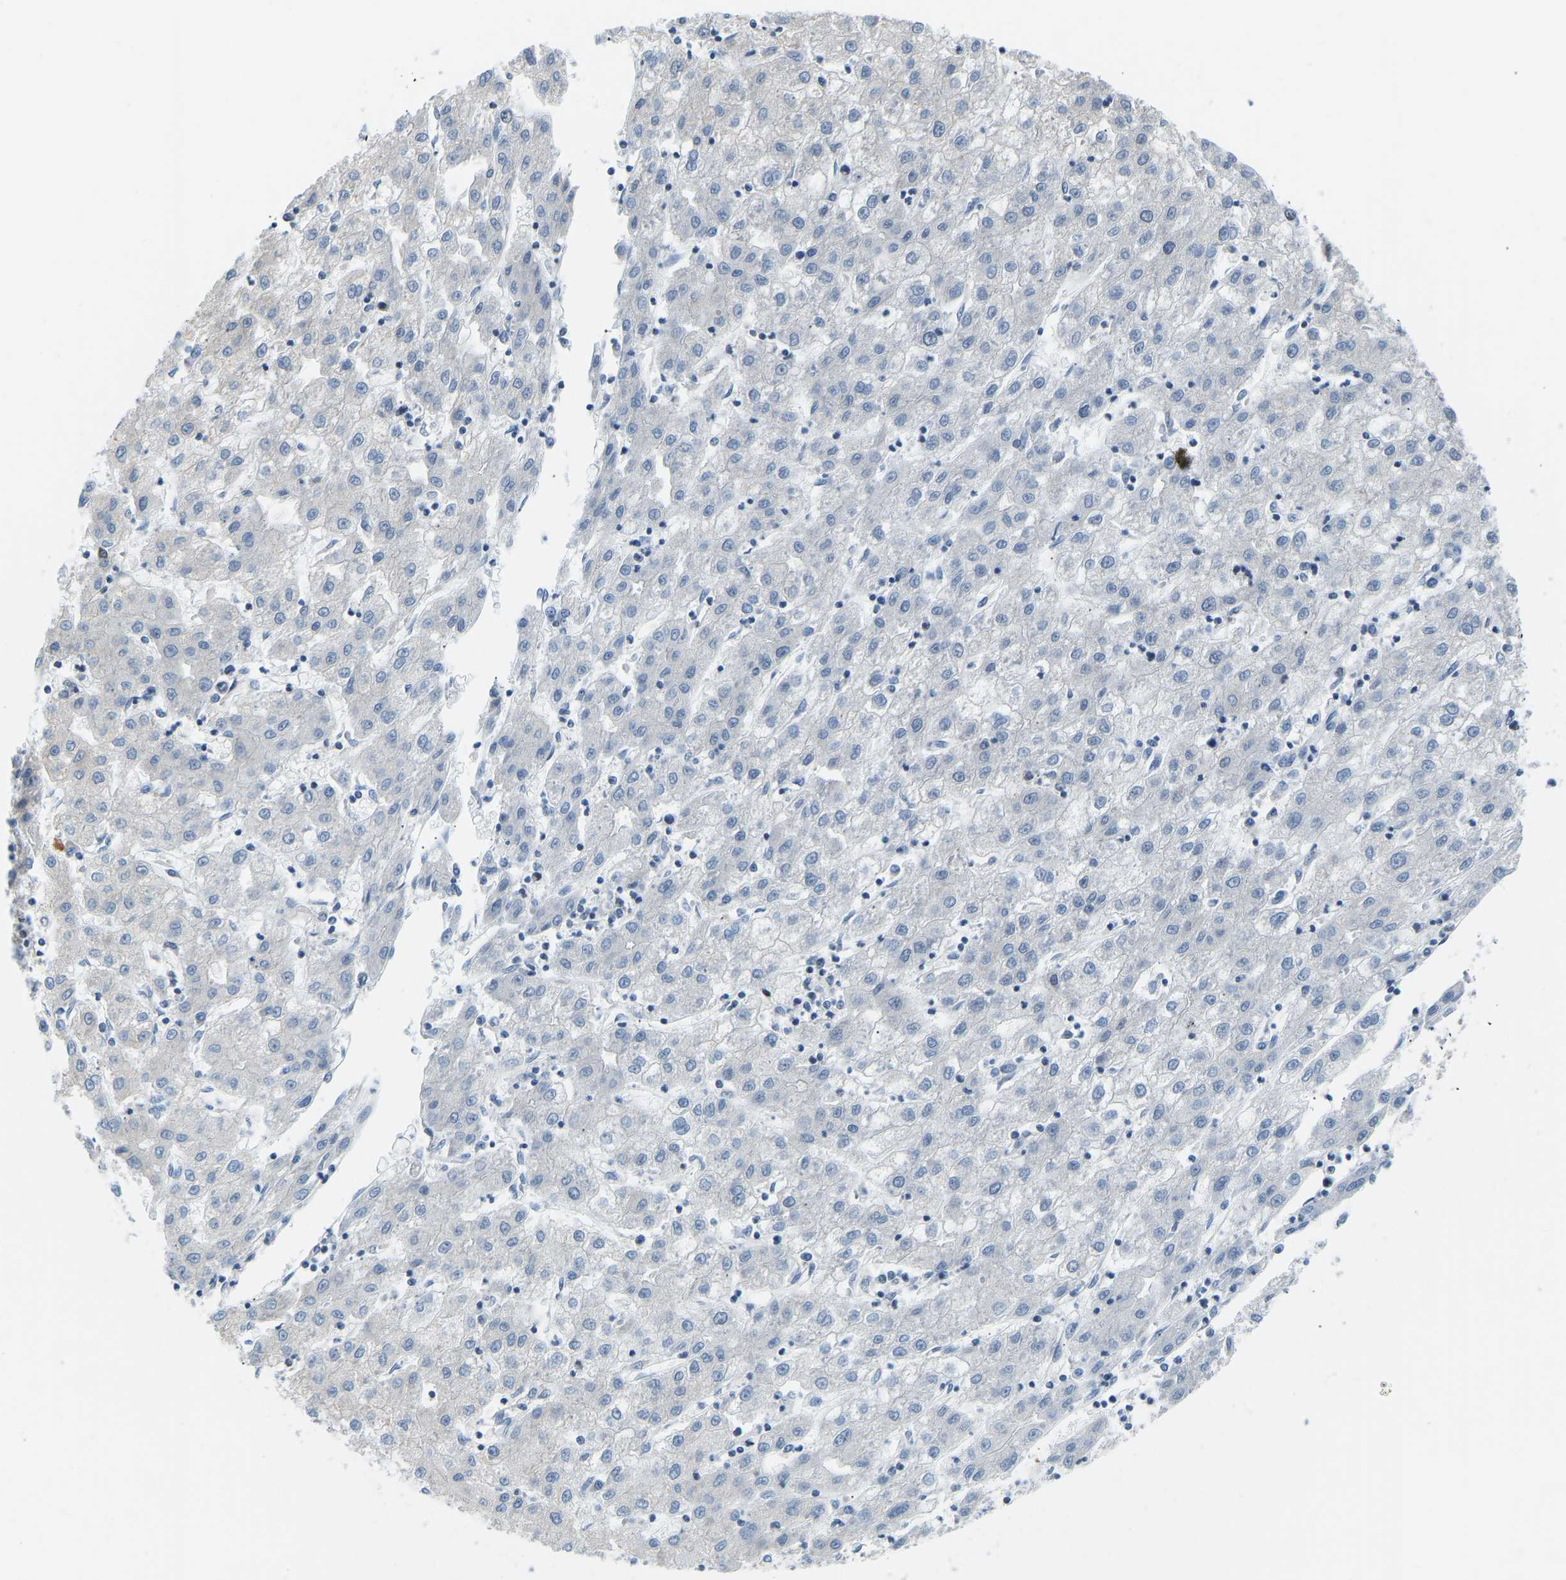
{"staining": {"intensity": "negative", "quantity": "none", "location": "none"}, "tissue": "liver cancer", "cell_type": "Tumor cells", "image_type": "cancer", "snomed": [{"axis": "morphology", "description": "Carcinoma, Hepatocellular, NOS"}, {"axis": "topography", "description": "Liver"}], "caption": "Immunohistochemical staining of human liver cancer reveals no significant staining in tumor cells.", "gene": "VRK1", "patient": {"sex": "male", "age": 72}}